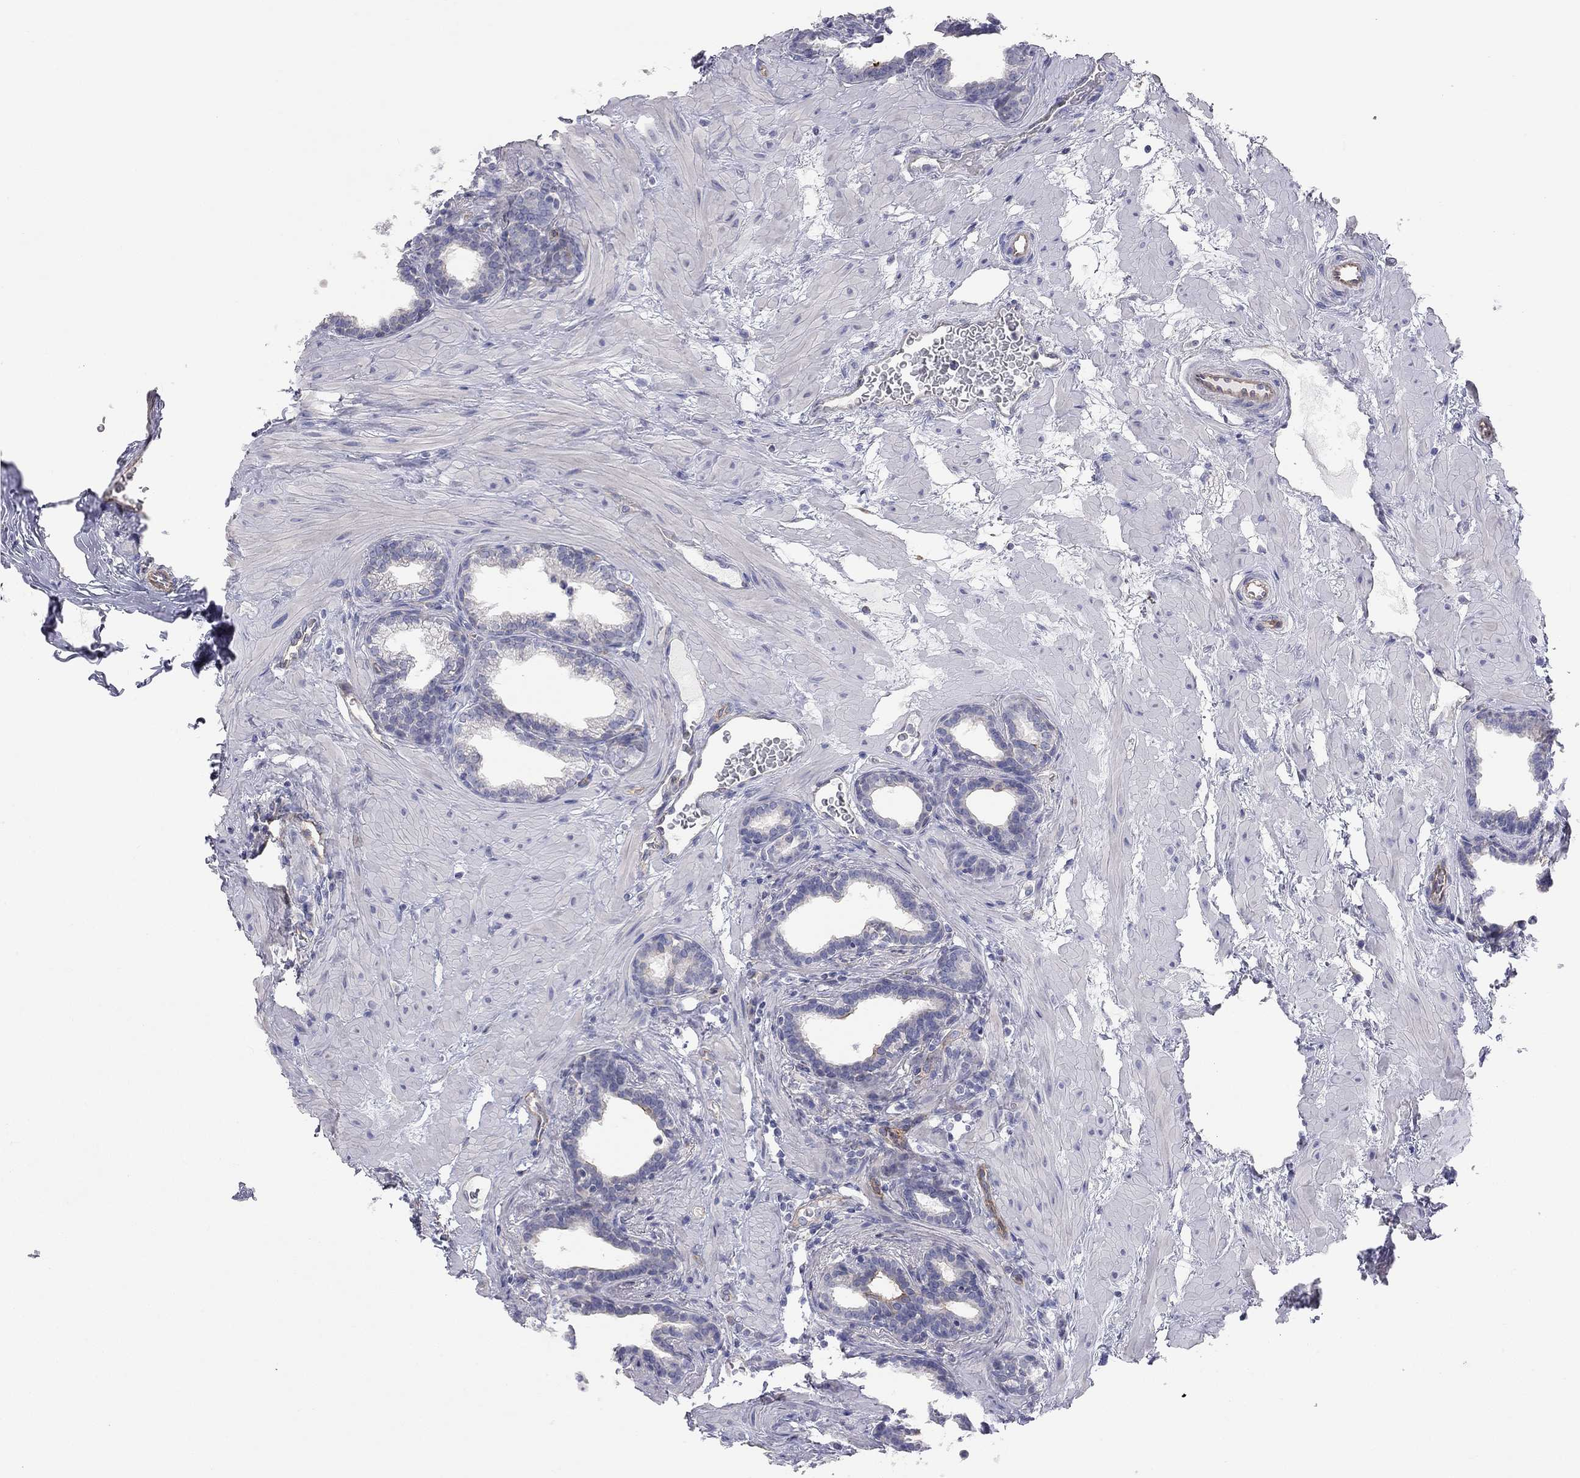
{"staining": {"intensity": "moderate", "quantity": "<25%", "location": "cytoplasmic/membranous"}, "tissue": "prostate", "cell_type": "Glandular cells", "image_type": "normal", "snomed": [{"axis": "morphology", "description": "Normal tissue, NOS"}, {"axis": "topography", "description": "Prostate"}], "caption": "Protein staining by immunohistochemistry (IHC) demonstrates moderate cytoplasmic/membranous positivity in about <25% of glandular cells in unremarkable prostate.", "gene": "GPRC5B", "patient": {"sex": "male", "age": 37}}